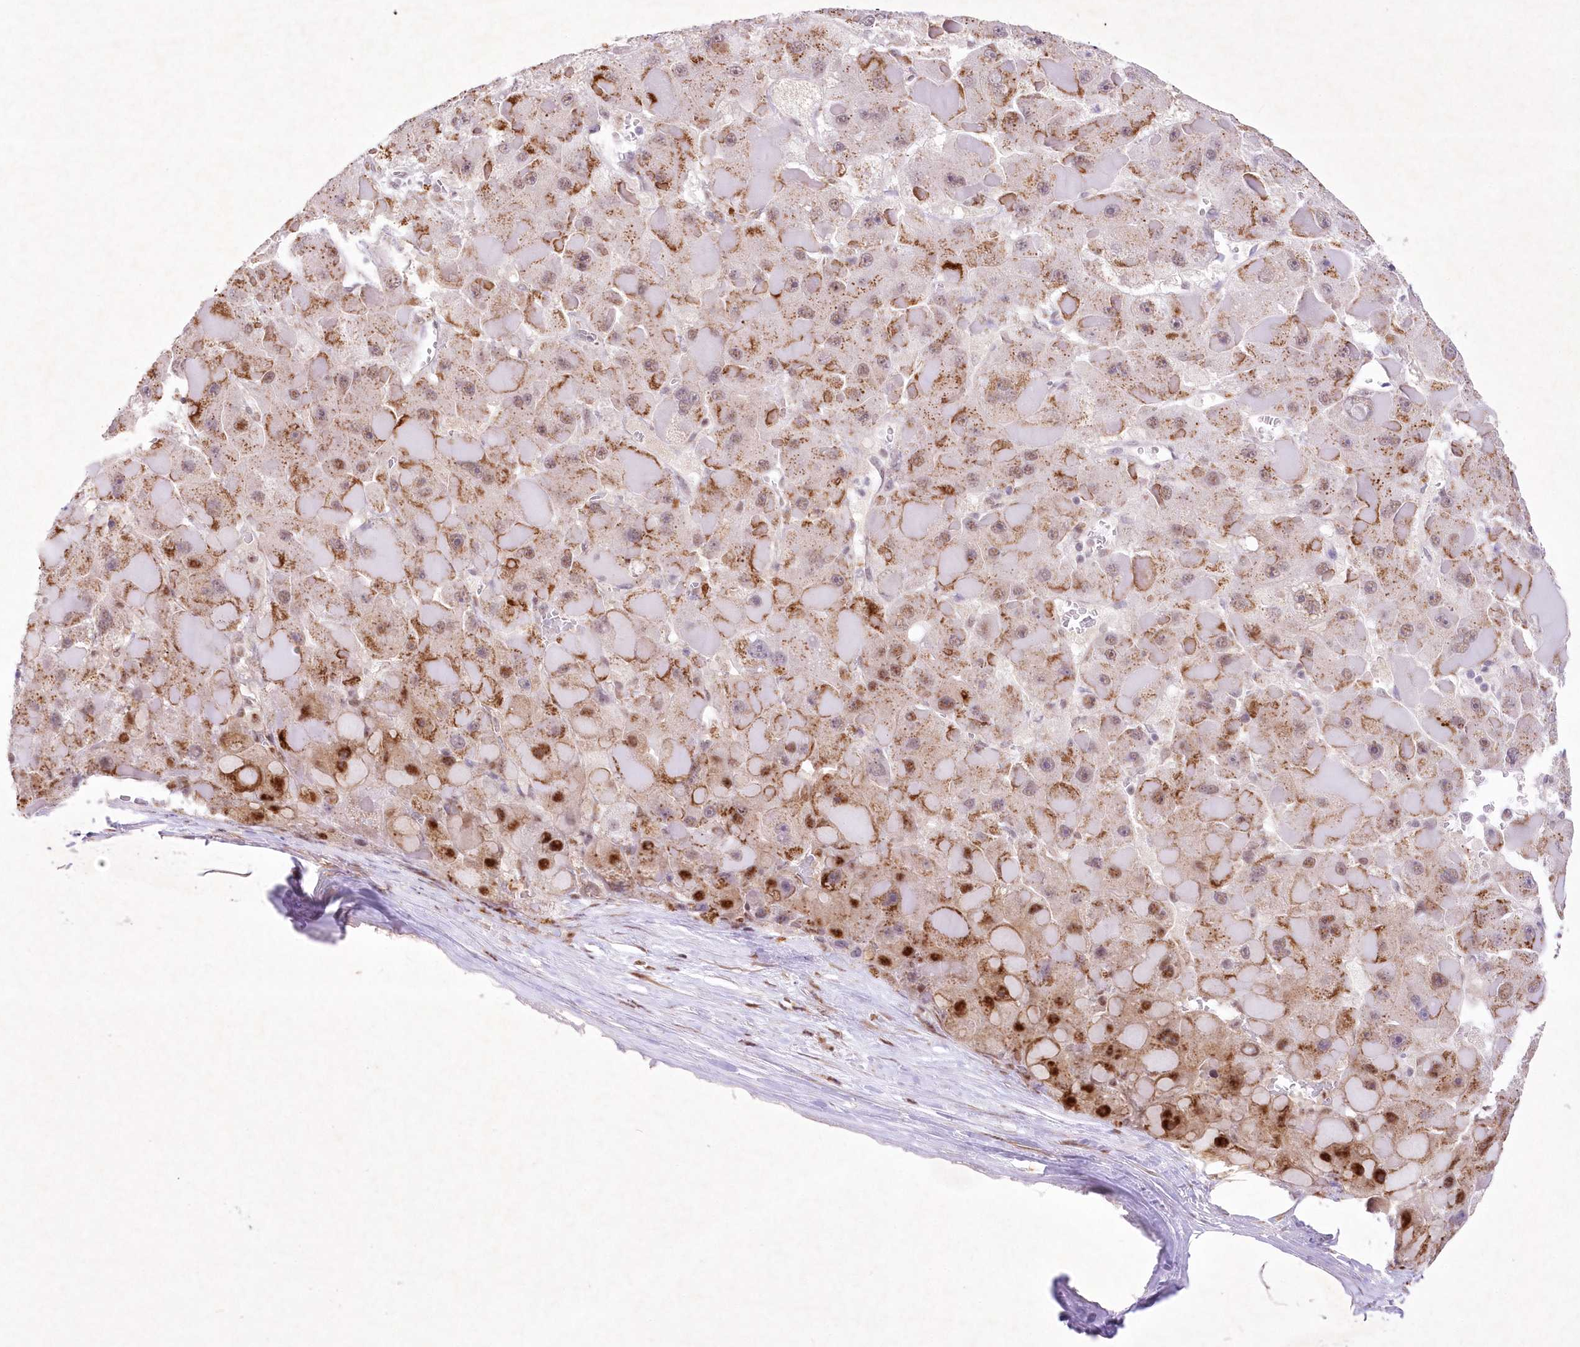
{"staining": {"intensity": "strong", "quantity": "<25%", "location": "cytoplasmic/membranous,nuclear"}, "tissue": "liver cancer", "cell_type": "Tumor cells", "image_type": "cancer", "snomed": [{"axis": "morphology", "description": "Carcinoma, Hepatocellular, NOS"}, {"axis": "topography", "description": "Liver"}], "caption": "This photomicrograph reveals immunohistochemistry staining of hepatocellular carcinoma (liver), with medium strong cytoplasmic/membranous and nuclear expression in approximately <25% of tumor cells.", "gene": "RBM27", "patient": {"sex": "female", "age": 73}}